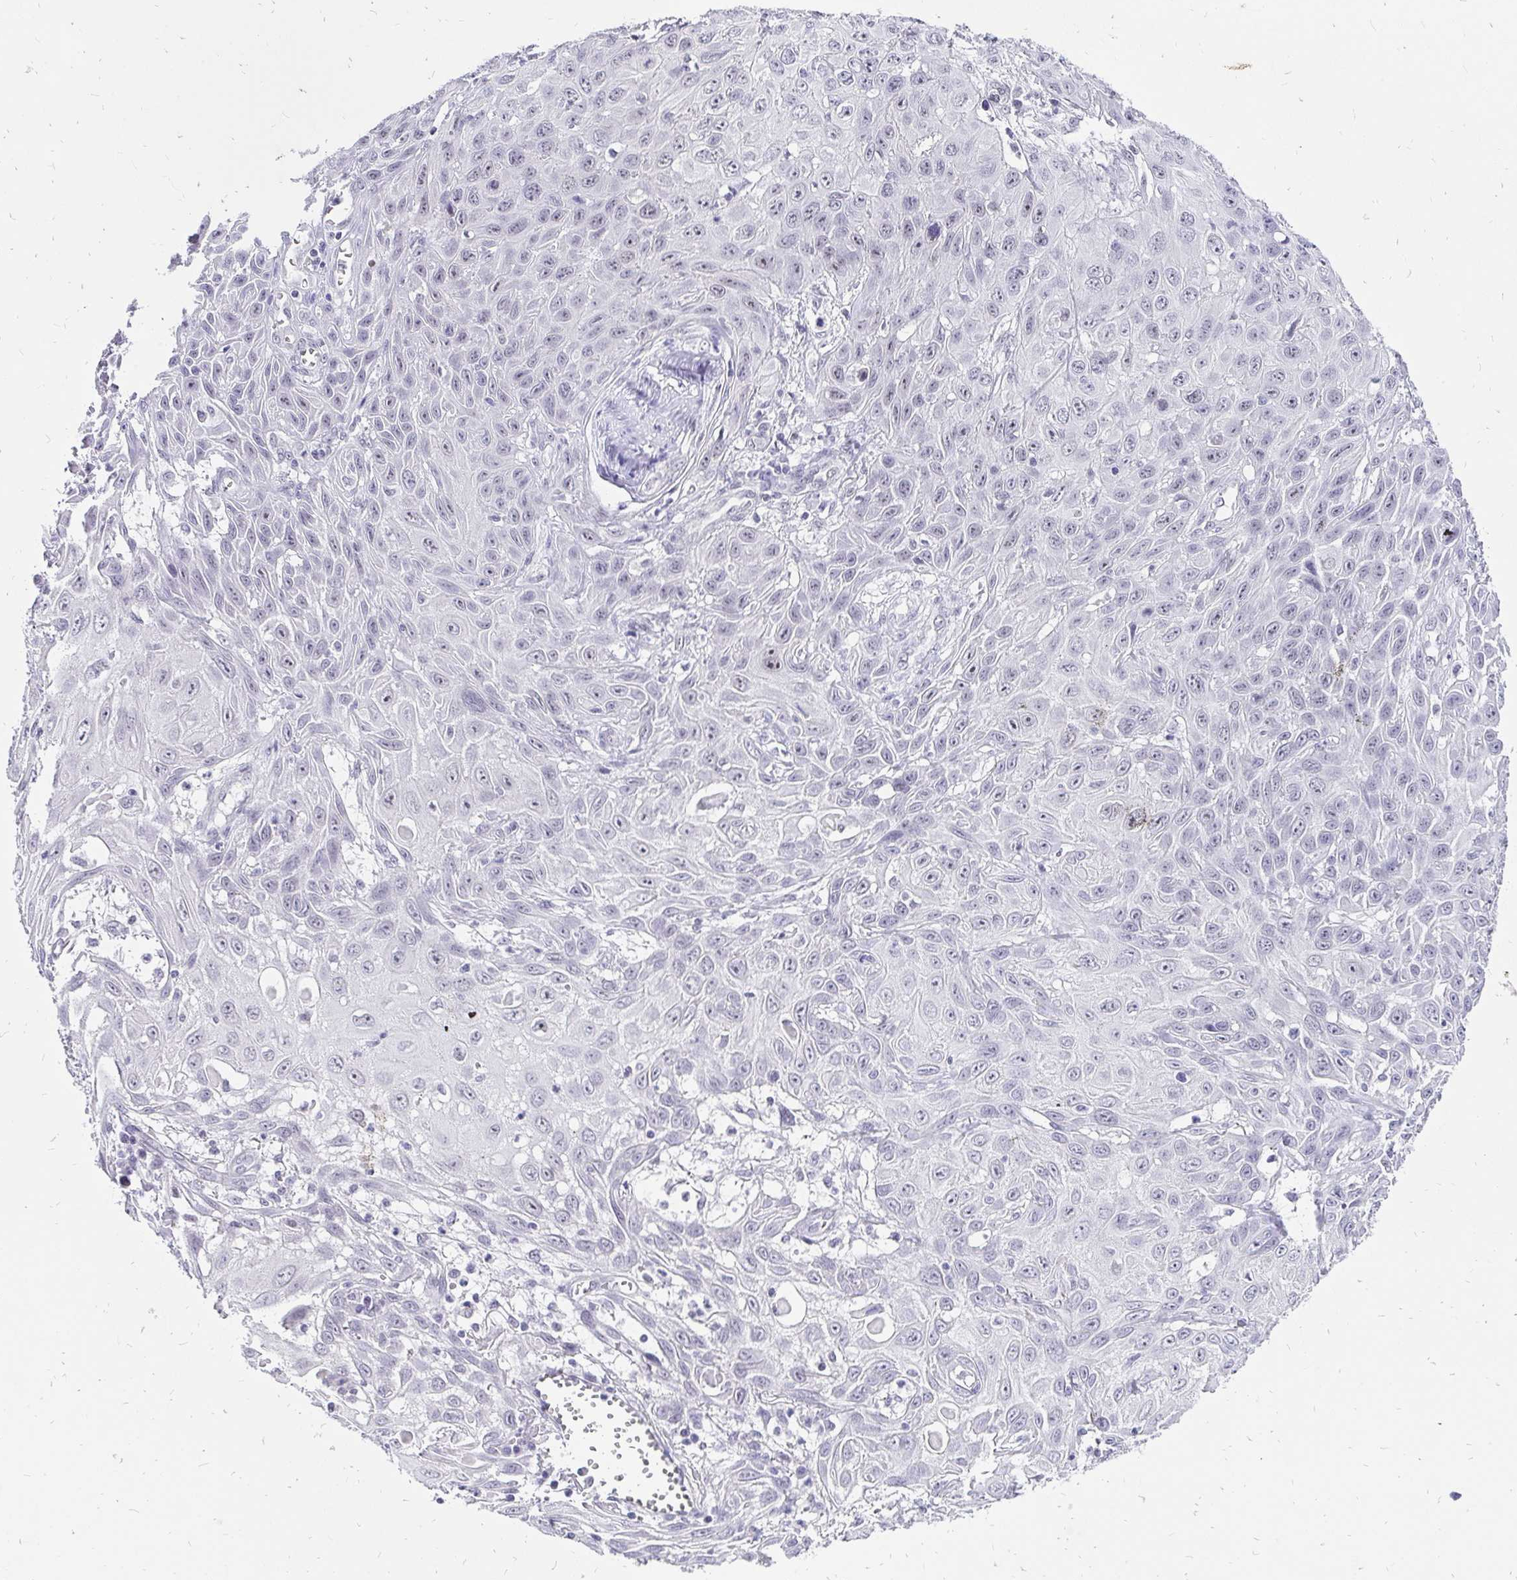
{"staining": {"intensity": "negative", "quantity": "none", "location": "none"}, "tissue": "skin cancer", "cell_type": "Tumor cells", "image_type": "cancer", "snomed": [{"axis": "morphology", "description": "Squamous cell carcinoma, NOS"}, {"axis": "topography", "description": "Skin"}, {"axis": "topography", "description": "Vulva"}], "caption": "The IHC photomicrograph has no significant expression in tumor cells of skin squamous cell carcinoma tissue.", "gene": "ZNF860", "patient": {"sex": "female", "age": 71}}